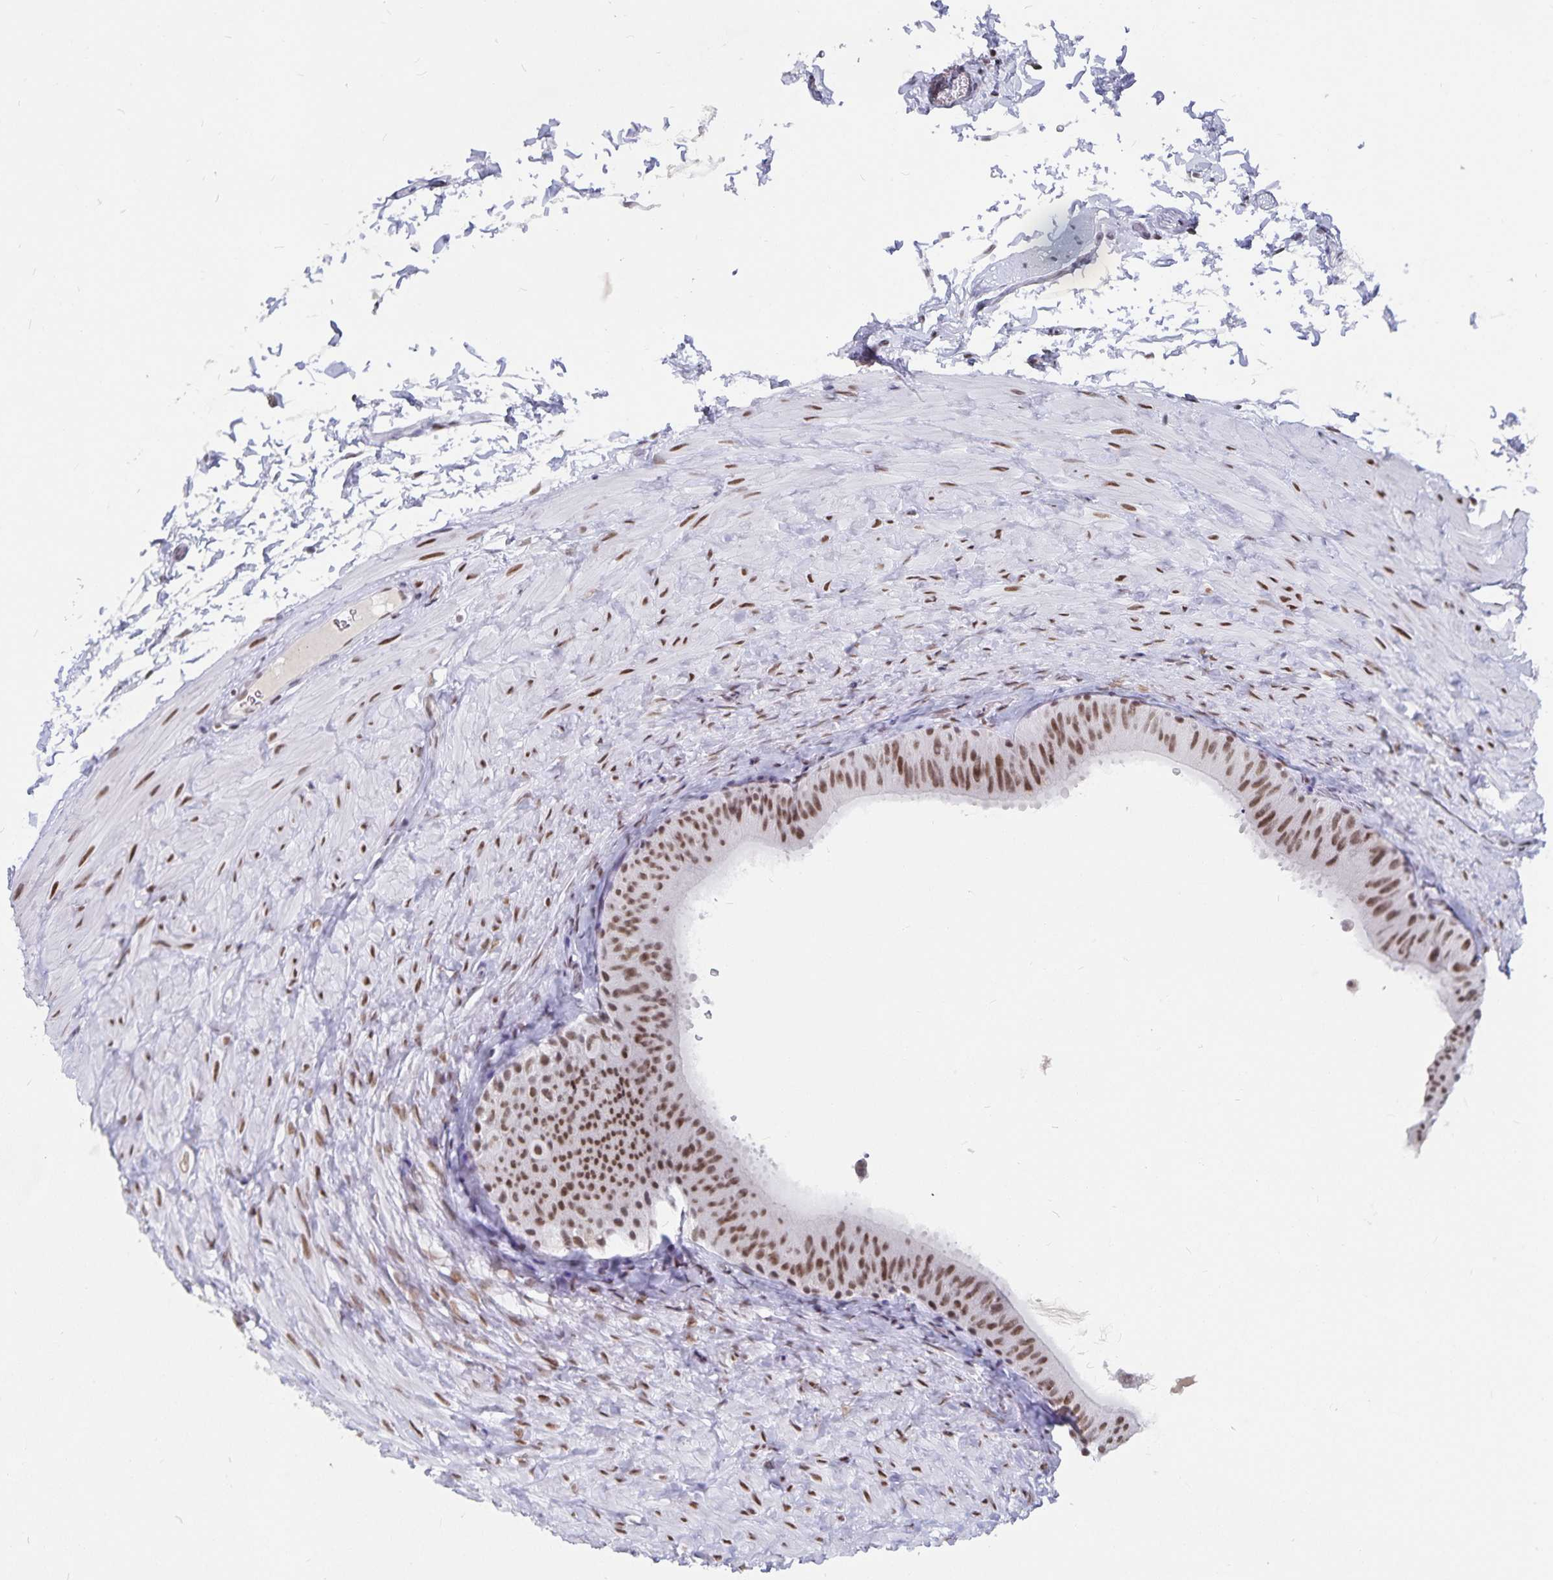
{"staining": {"intensity": "moderate", "quantity": ">75%", "location": "nuclear"}, "tissue": "epididymis", "cell_type": "Glandular cells", "image_type": "normal", "snomed": [{"axis": "morphology", "description": "Normal tissue, NOS"}, {"axis": "topography", "description": "Epididymis, spermatic cord, NOS"}, {"axis": "topography", "description": "Epididymis"}], "caption": "Immunohistochemistry histopathology image of benign human epididymis stained for a protein (brown), which displays medium levels of moderate nuclear expression in about >75% of glandular cells.", "gene": "PBX2", "patient": {"sex": "male", "age": 31}}